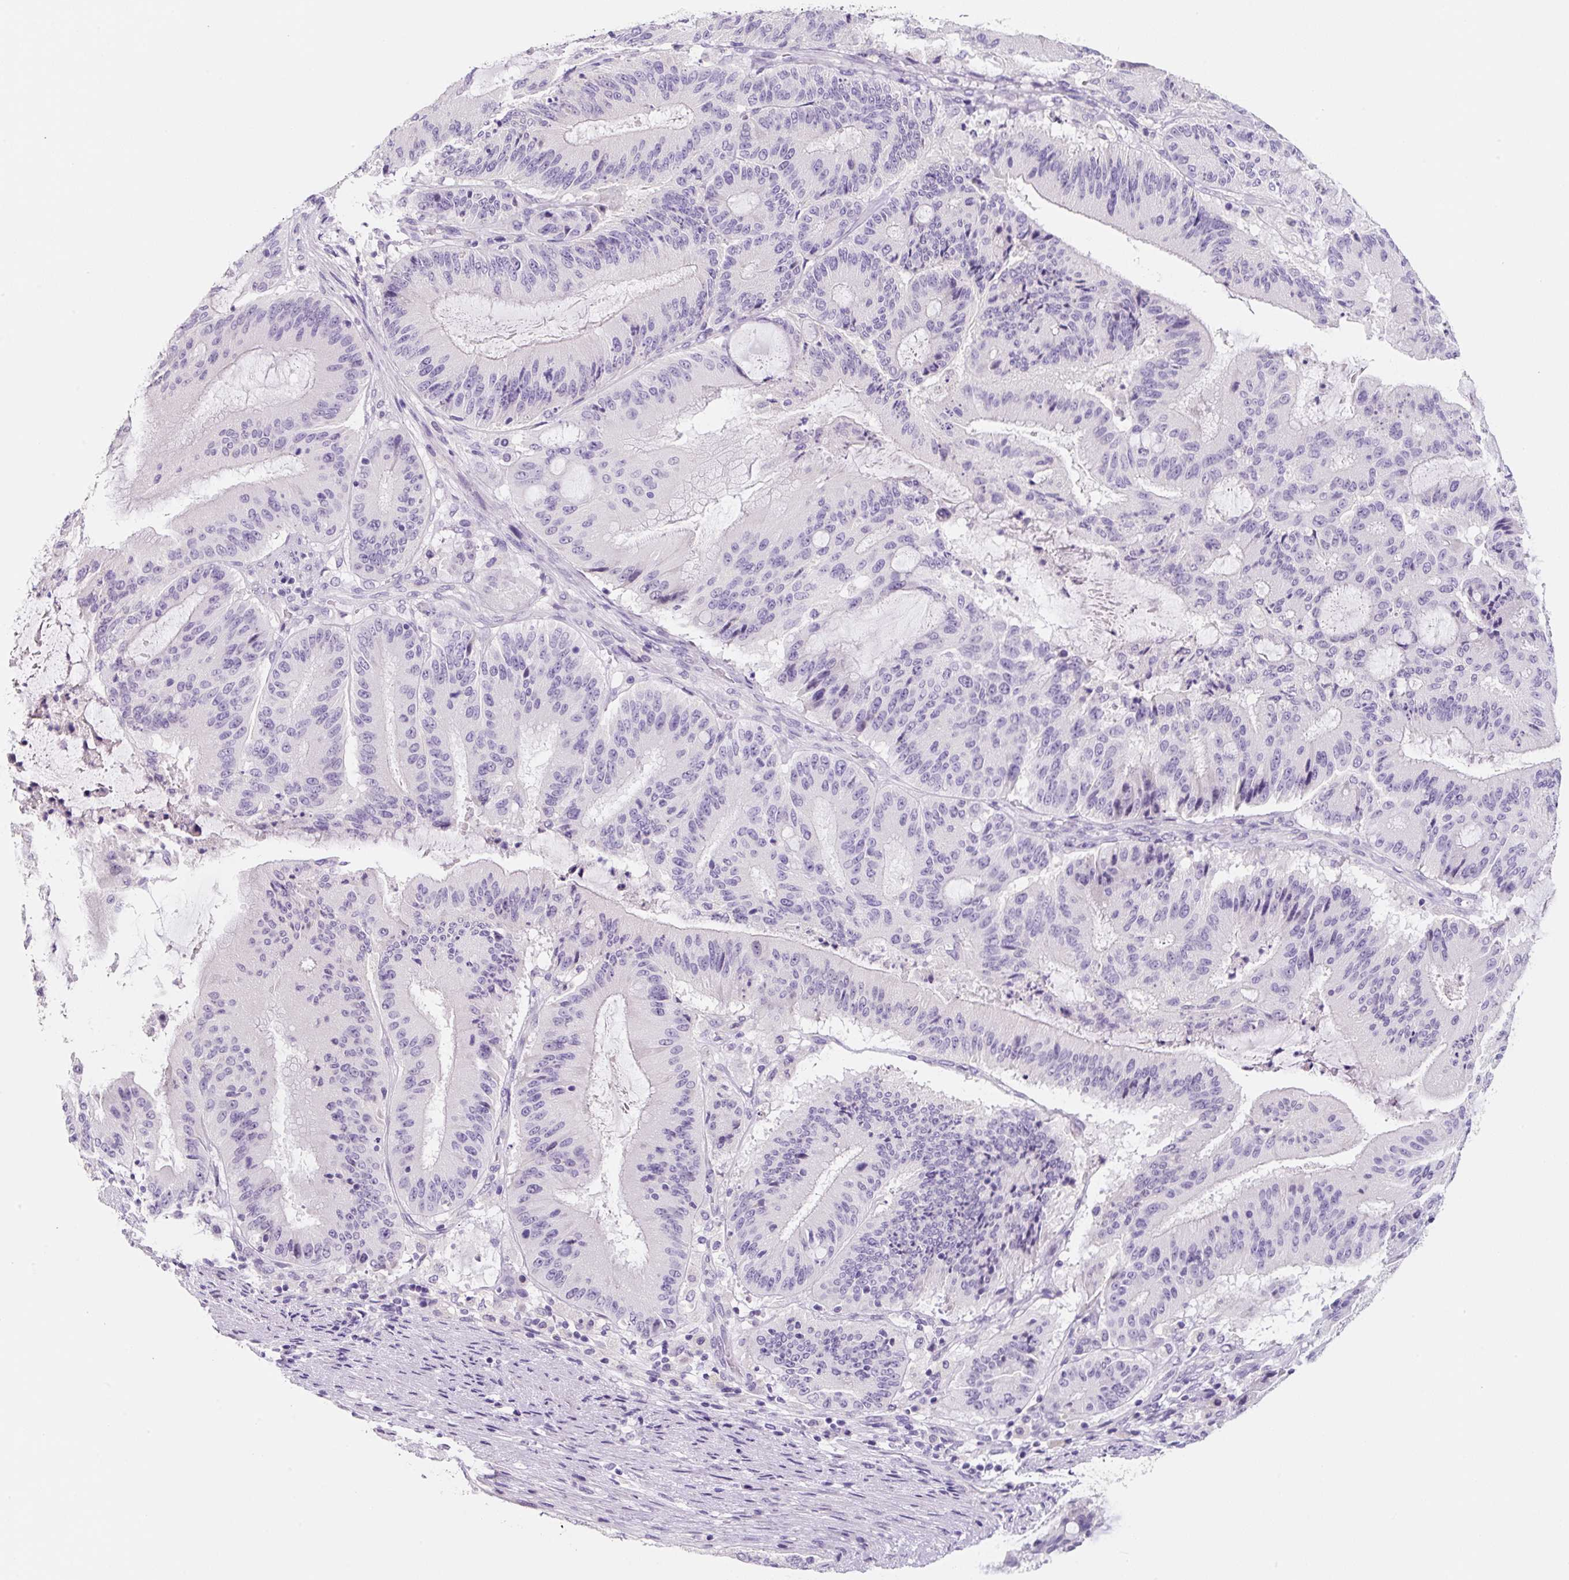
{"staining": {"intensity": "negative", "quantity": "none", "location": "none"}, "tissue": "liver cancer", "cell_type": "Tumor cells", "image_type": "cancer", "snomed": [{"axis": "morphology", "description": "Normal tissue, NOS"}, {"axis": "morphology", "description": "Cholangiocarcinoma"}, {"axis": "topography", "description": "Liver"}, {"axis": "topography", "description": "Peripheral nerve tissue"}], "caption": "Photomicrograph shows no protein staining in tumor cells of cholangiocarcinoma (liver) tissue.", "gene": "SYP", "patient": {"sex": "female", "age": 73}}